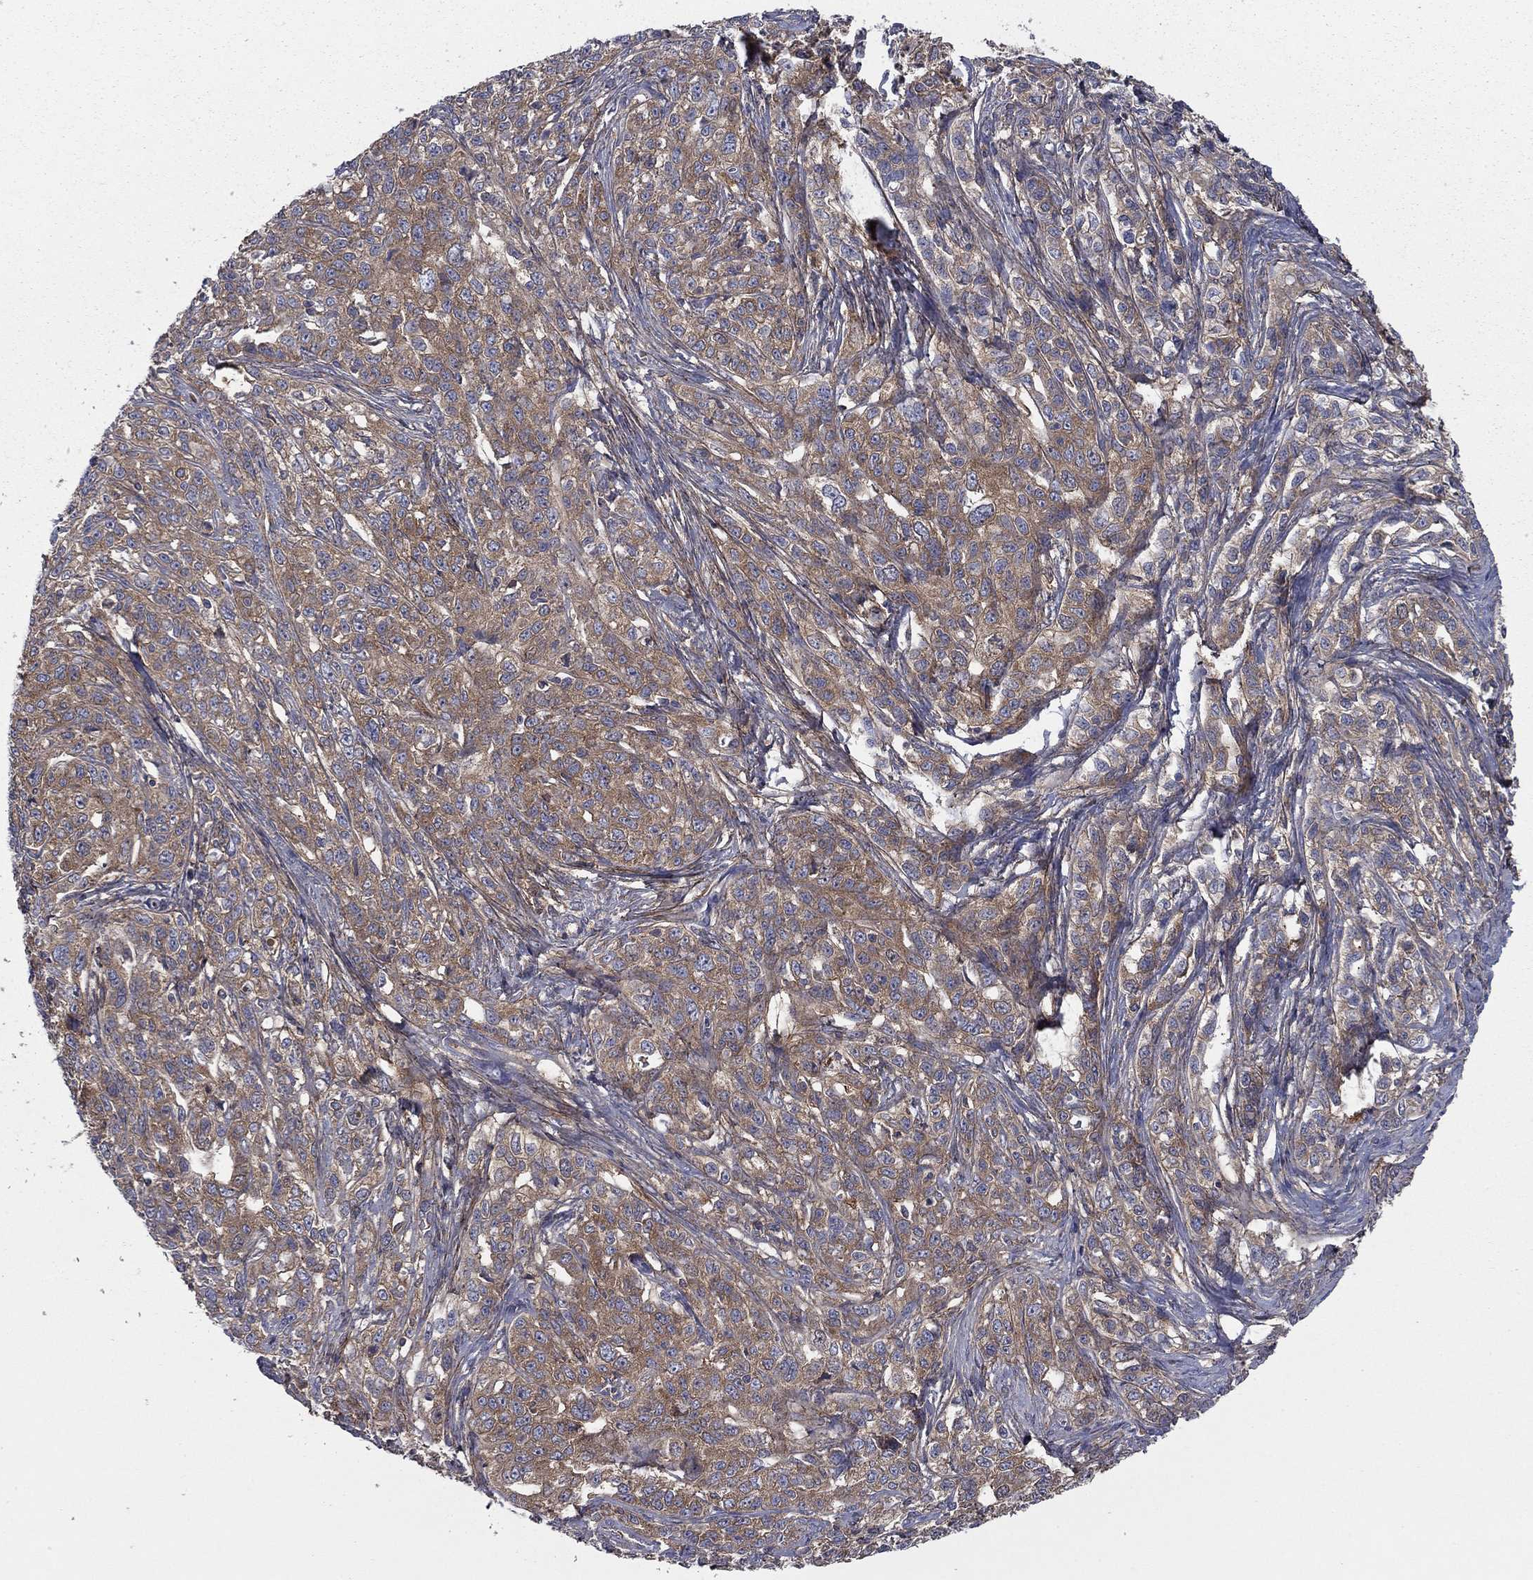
{"staining": {"intensity": "moderate", "quantity": ">75%", "location": "cytoplasmic/membranous"}, "tissue": "ovarian cancer", "cell_type": "Tumor cells", "image_type": "cancer", "snomed": [{"axis": "morphology", "description": "Cystadenocarcinoma, serous, NOS"}, {"axis": "topography", "description": "Ovary"}], "caption": "Protein staining by immunohistochemistry (IHC) exhibits moderate cytoplasmic/membranous staining in about >75% of tumor cells in ovarian serous cystadenocarcinoma.", "gene": "RNF123", "patient": {"sex": "female", "age": 71}}